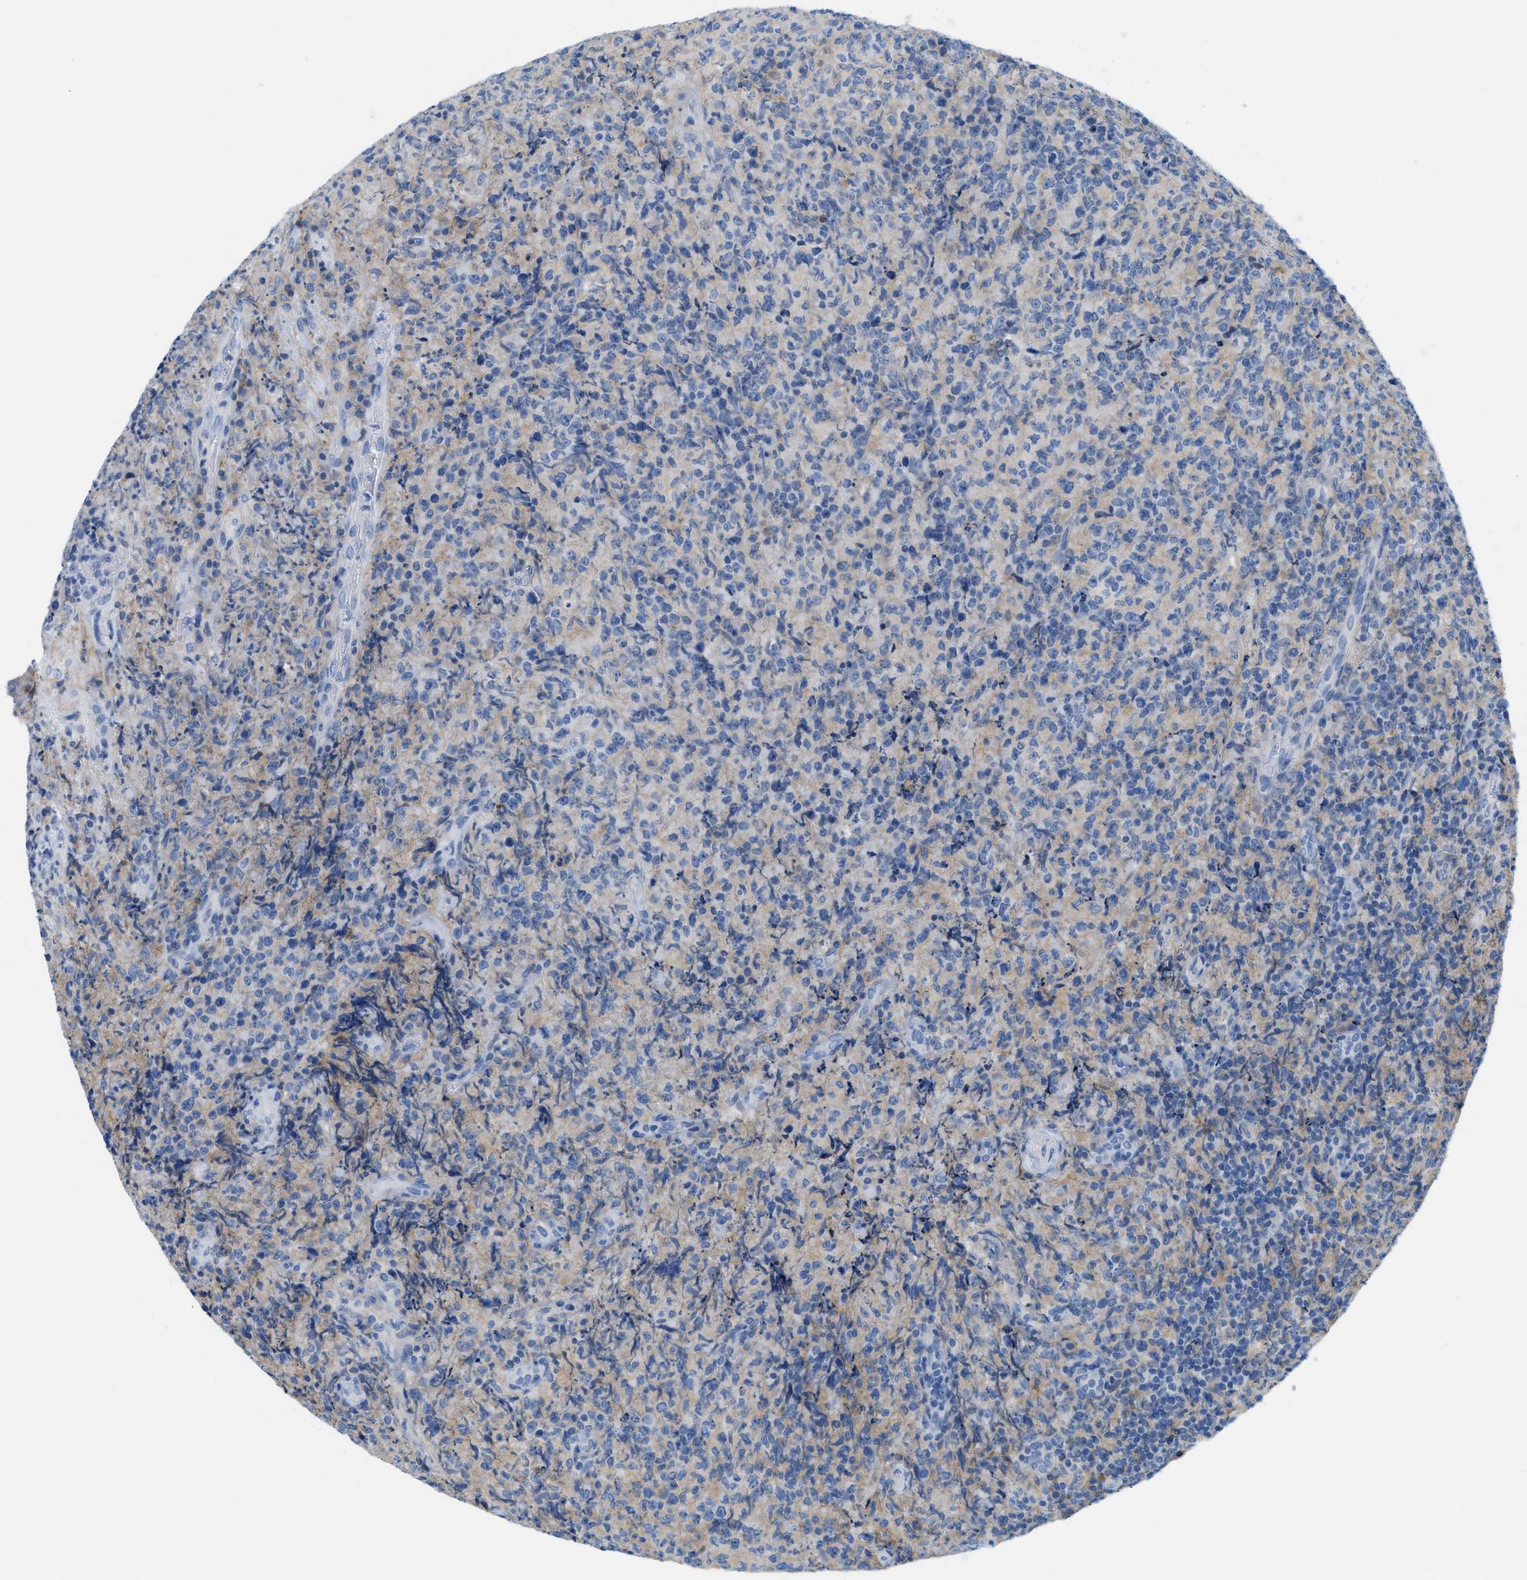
{"staining": {"intensity": "negative", "quantity": "none", "location": "none"}, "tissue": "lymphoma", "cell_type": "Tumor cells", "image_type": "cancer", "snomed": [{"axis": "morphology", "description": "Malignant lymphoma, non-Hodgkin's type, High grade"}, {"axis": "topography", "description": "Tonsil"}], "caption": "Tumor cells show no significant positivity in malignant lymphoma, non-Hodgkin's type (high-grade).", "gene": "SLC3A2", "patient": {"sex": "female", "age": 36}}